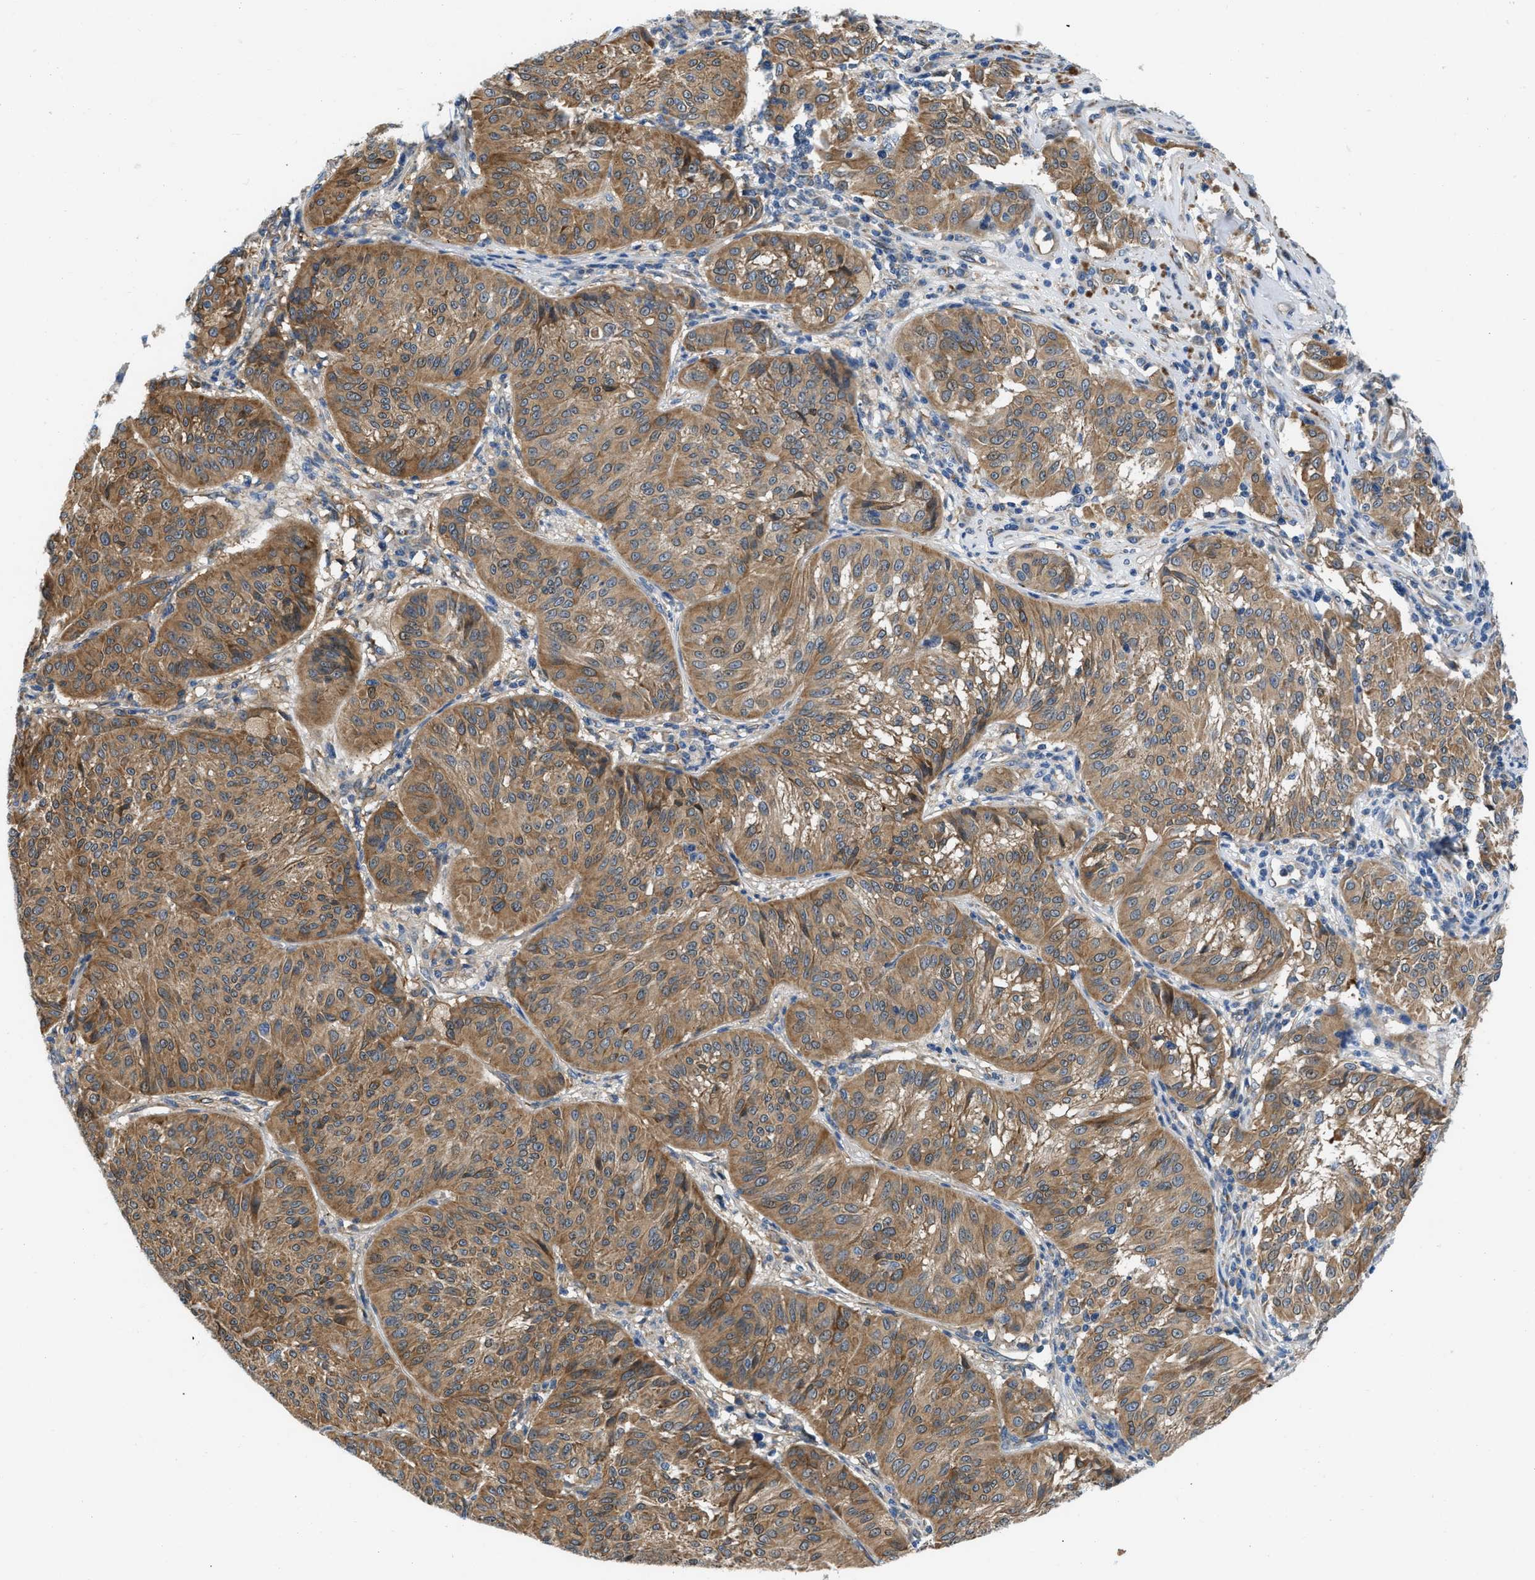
{"staining": {"intensity": "moderate", "quantity": ">75%", "location": "cytoplasmic/membranous"}, "tissue": "melanoma", "cell_type": "Tumor cells", "image_type": "cancer", "snomed": [{"axis": "morphology", "description": "Malignant melanoma, NOS"}, {"axis": "topography", "description": "Skin"}], "caption": "Approximately >75% of tumor cells in melanoma exhibit moderate cytoplasmic/membranous protein staining as visualized by brown immunohistochemical staining.", "gene": "ARL6IP5", "patient": {"sex": "female", "age": 72}}